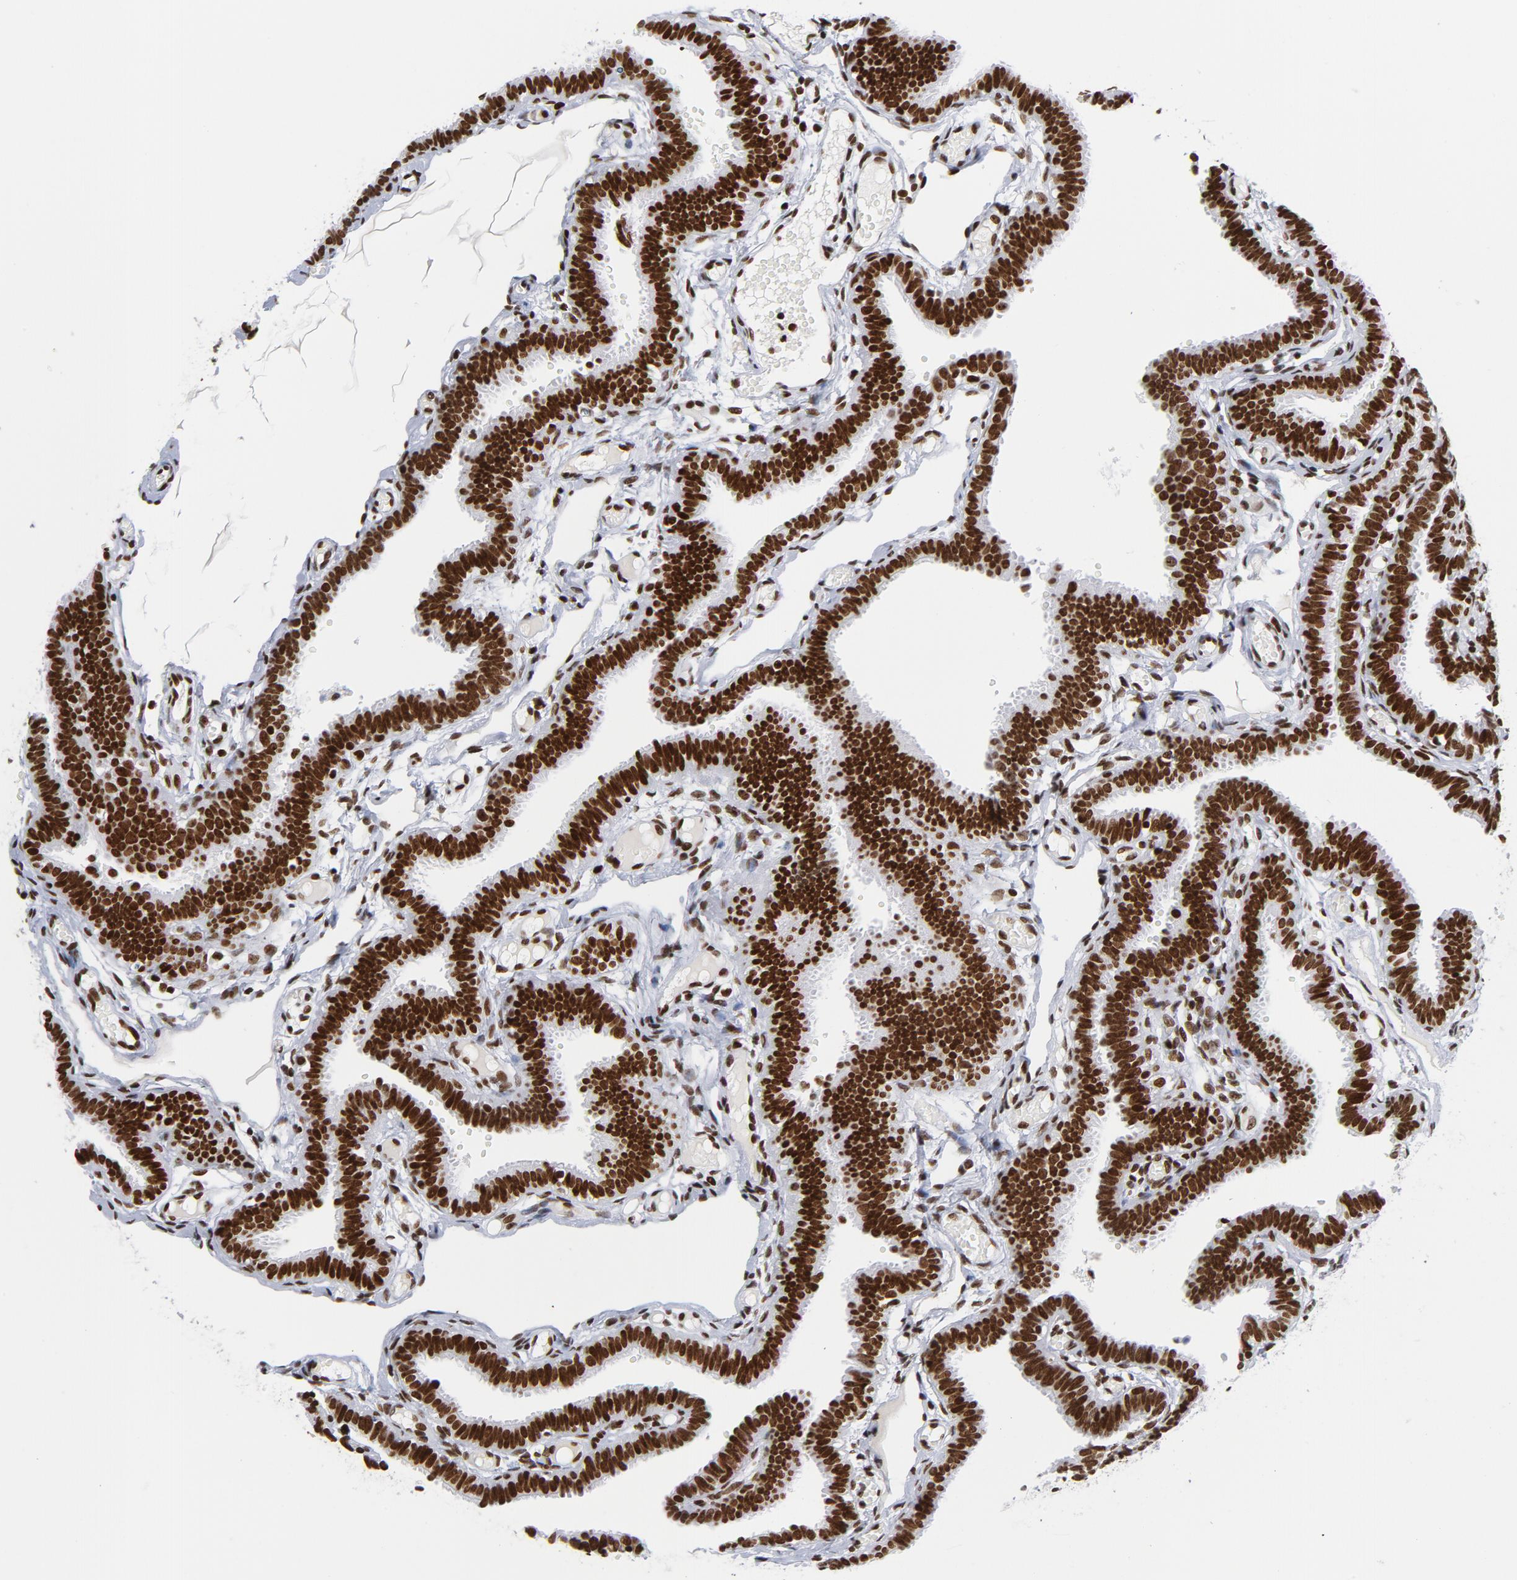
{"staining": {"intensity": "strong", "quantity": ">75%", "location": "nuclear"}, "tissue": "fallopian tube", "cell_type": "Glandular cells", "image_type": "normal", "snomed": [{"axis": "morphology", "description": "Normal tissue, NOS"}, {"axis": "topography", "description": "Fallopian tube"}], "caption": "A brown stain highlights strong nuclear positivity of a protein in glandular cells of benign human fallopian tube. Nuclei are stained in blue.", "gene": "TOP2B", "patient": {"sex": "female", "age": 29}}